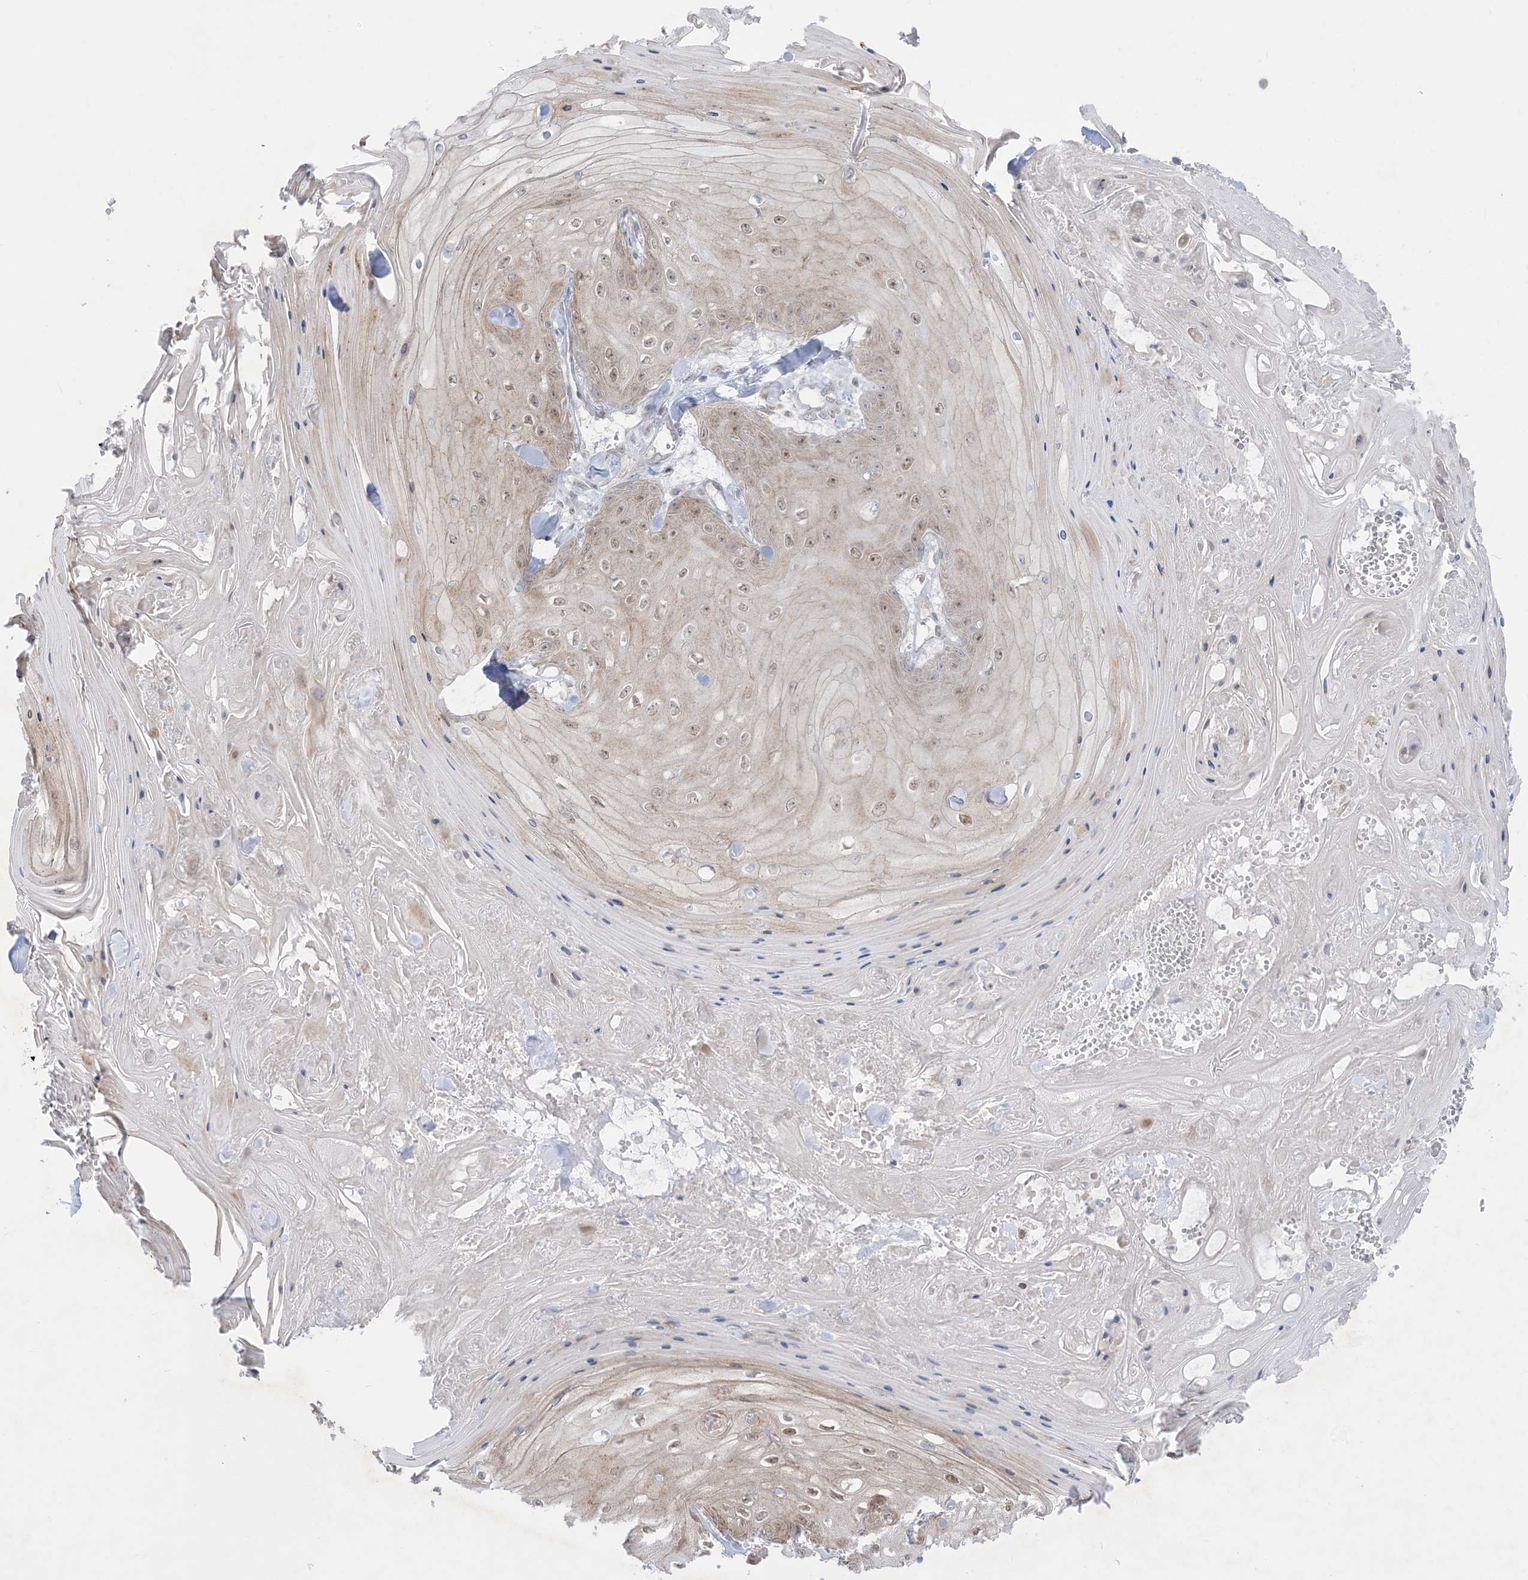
{"staining": {"intensity": "weak", "quantity": ">75%", "location": "nuclear"}, "tissue": "skin cancer", "cell_type": "Tumor cells", "image_type": "cancer", "snomed": [{"axis": "morphology", "description": "Squamous cell carcinoma, NOS"}, {"axis": "topography", "description": "Skin"}], "caption": "Human skin squamous cell carcinoma stained with a protein marker exhibits weak staining in tumor cells.", "gene": "BHLHE40", "patient": {"sex": "male", "age": 74}}